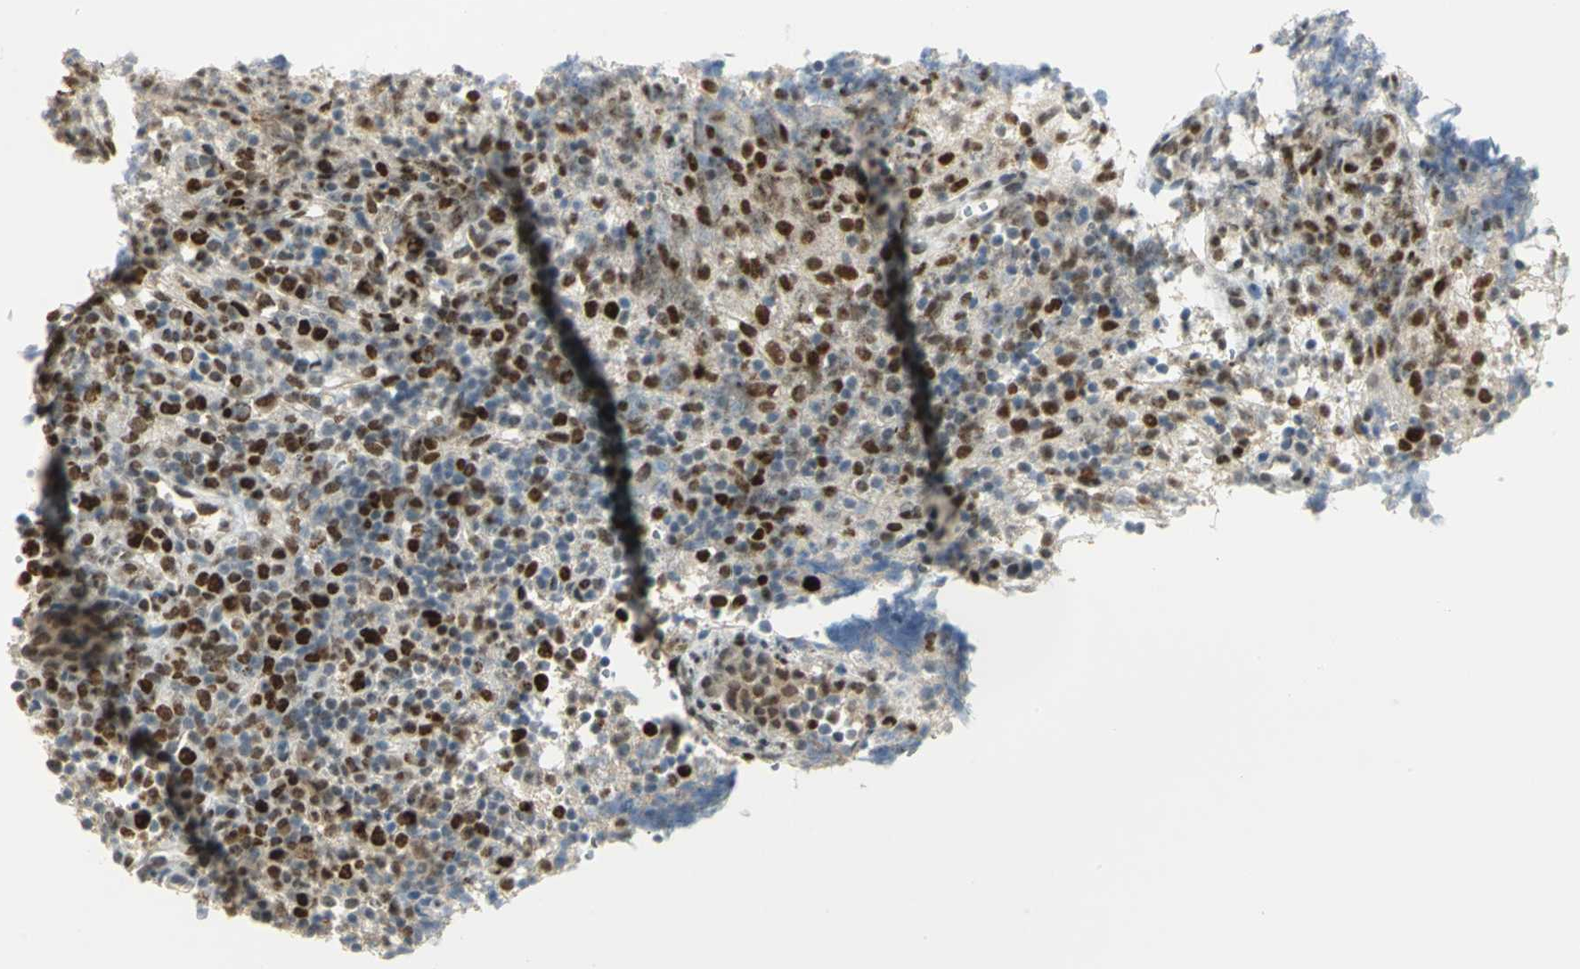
{"staining": {"intensity": "strong", "quantity": "25%-75%", "location": "nuclear"}, "tissue": "lymphoma", "cell_type": "Tumor cells", "image_type": "cancer", "snomed": [{"axis": "morphology", "description": "Malignant lymphoma, non-Hodgkin's type, High grade"}, {"axis": "topography", "description": "Lymph node"}], "caption": "Immunohistochemistry (IHC) (DAB) staining of human high-grade malignant lymphoma, non-Hodgkin's type shows strong nuclear protein positivity in approximately 25%-75% of tumor cells.", "gene": "AK6", "patient": {"sex": "female", "age": 76}}